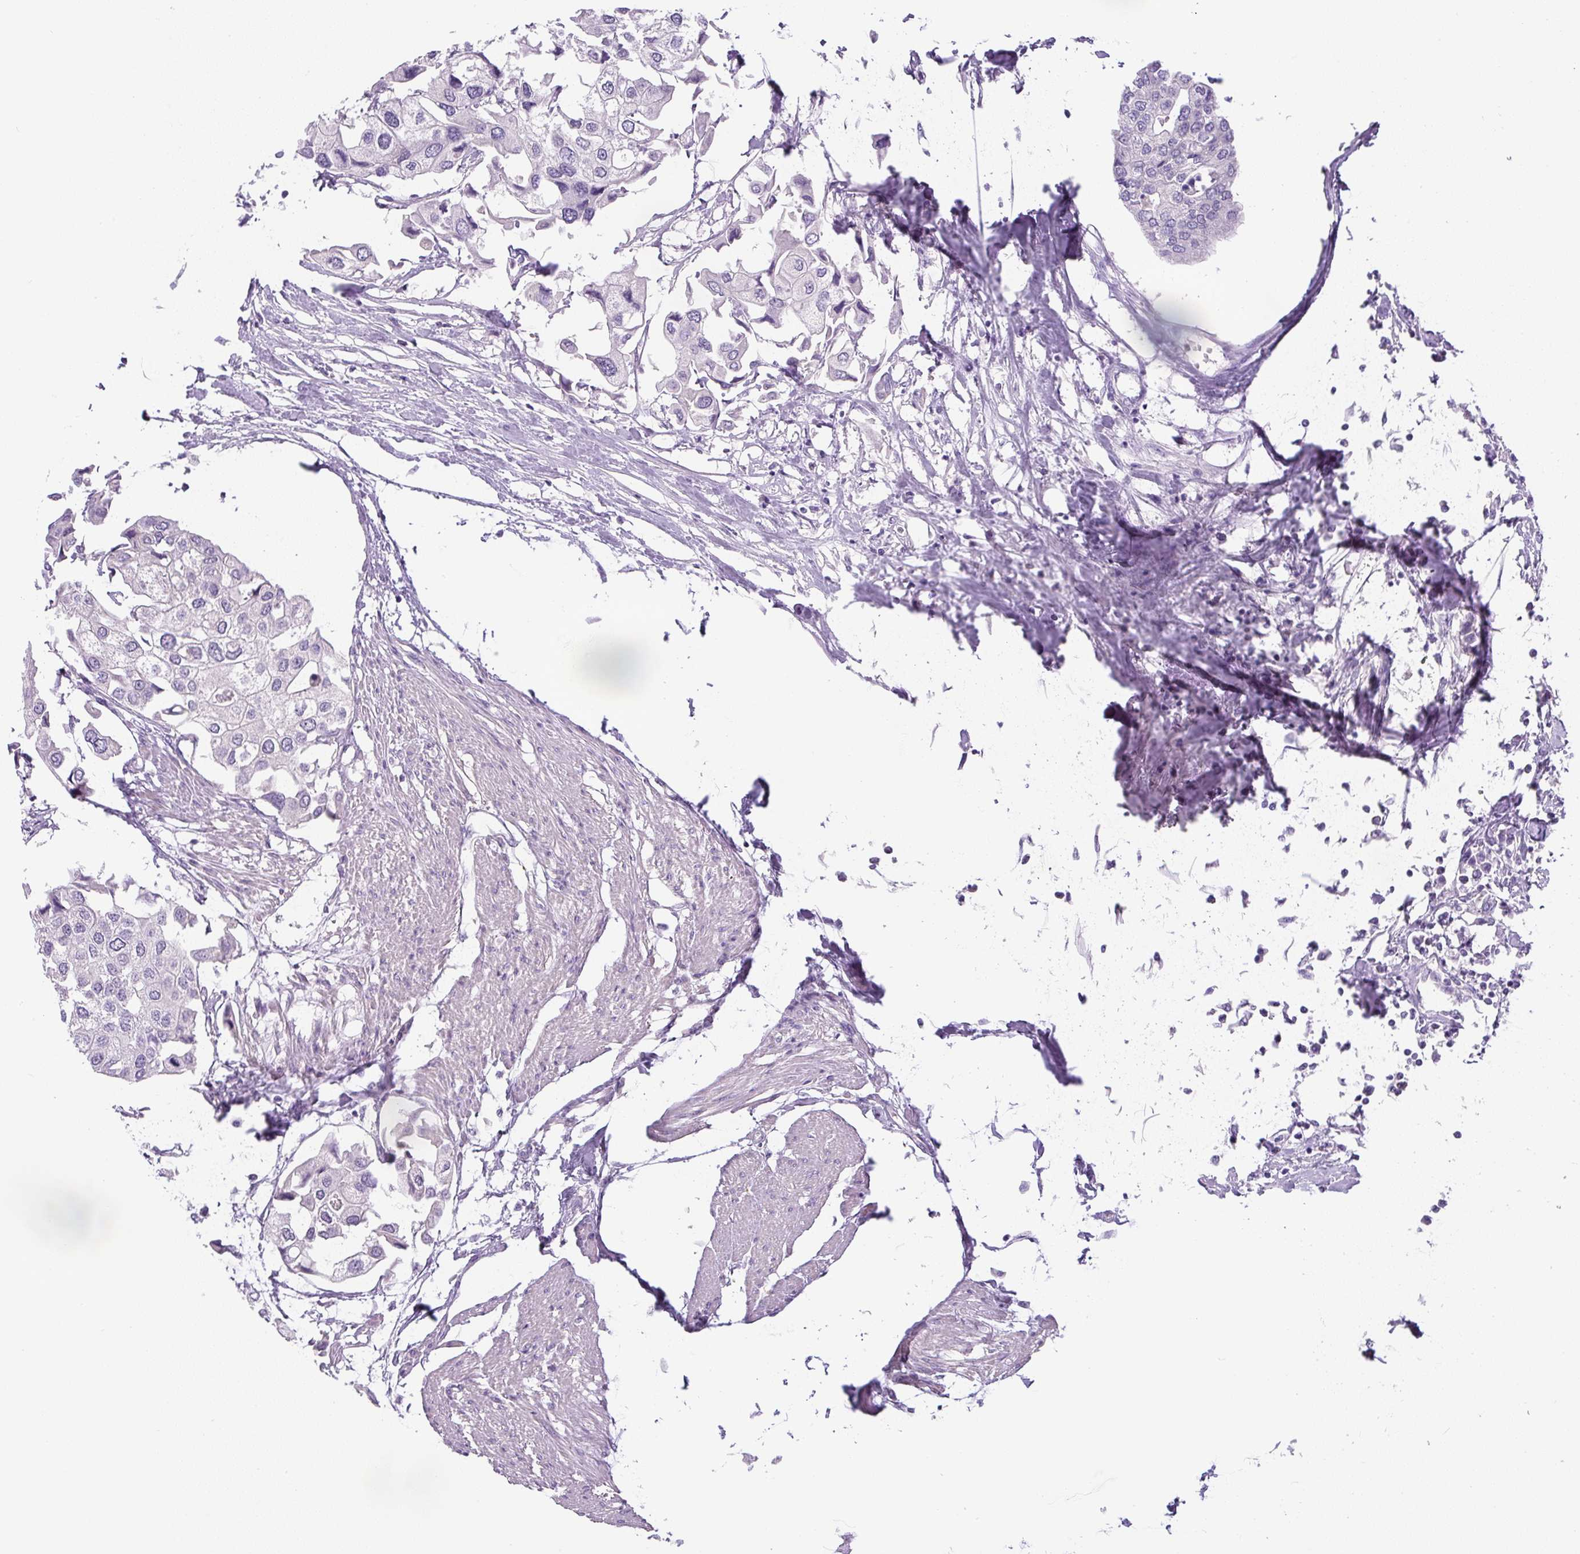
{"staining": {"intensity": "negative", "quantity": "none", "location": "none"}, "tissue": "urothelial cancer", "cell_type": "Tumor cells", "image_type": "cancer", "snomed": [{"axis": "morphology", "description": "Urothelial carcinoma, High grade"}, {"axis": "topography", "description": "Urinary bladder"}], "caption": "A histopathology image of human urothelial carcinoma (high-grade) is negative for staining in tumor cells.", "gene": "UBL3", "patient": {"sex": "male", "age": 64}}